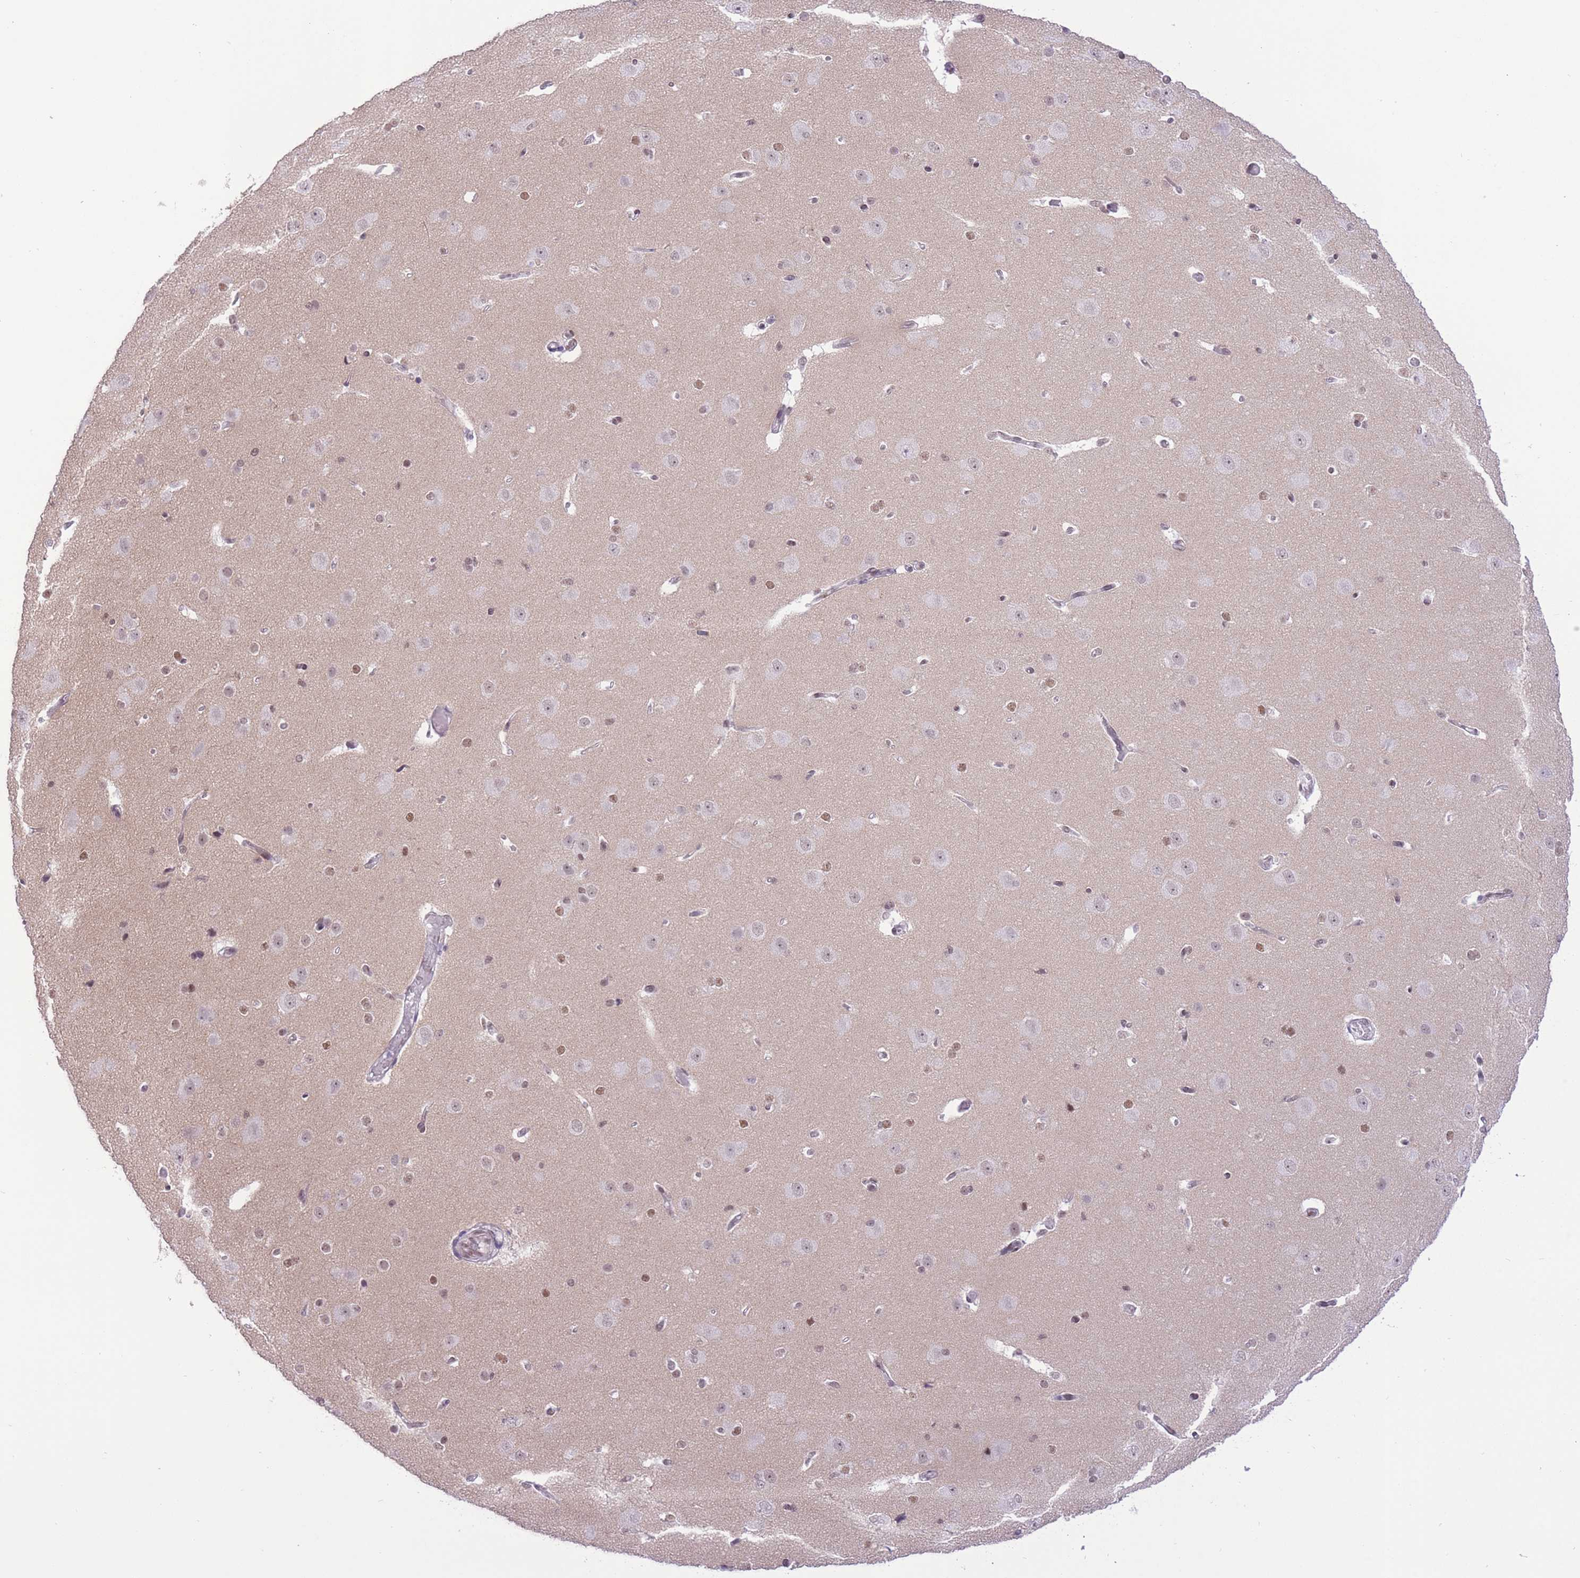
{"staining": {"intensity": "moderate", "quantity": "25%-75%", "location": "nuclear"}, "tissue": "cerebral cortex", "cell_type": "Endothelial cells", "image_type": "normal", "snomed": [{"axis": "morphology", "description": "Normal tissue, NOS"}, {"axis": "morphology", "description": "Inflammation, NOS"}, {"axis": "topography", "description": "Cerebral cortex"}], "caption": "A high-resolution image shows IHC staining of benign cerebral cortex, which displays moderate nuclear staining in about 25%-75% of endothelial cells.", "gene": "ZBED5", "patient": {"sex": "male", "age": 6}}